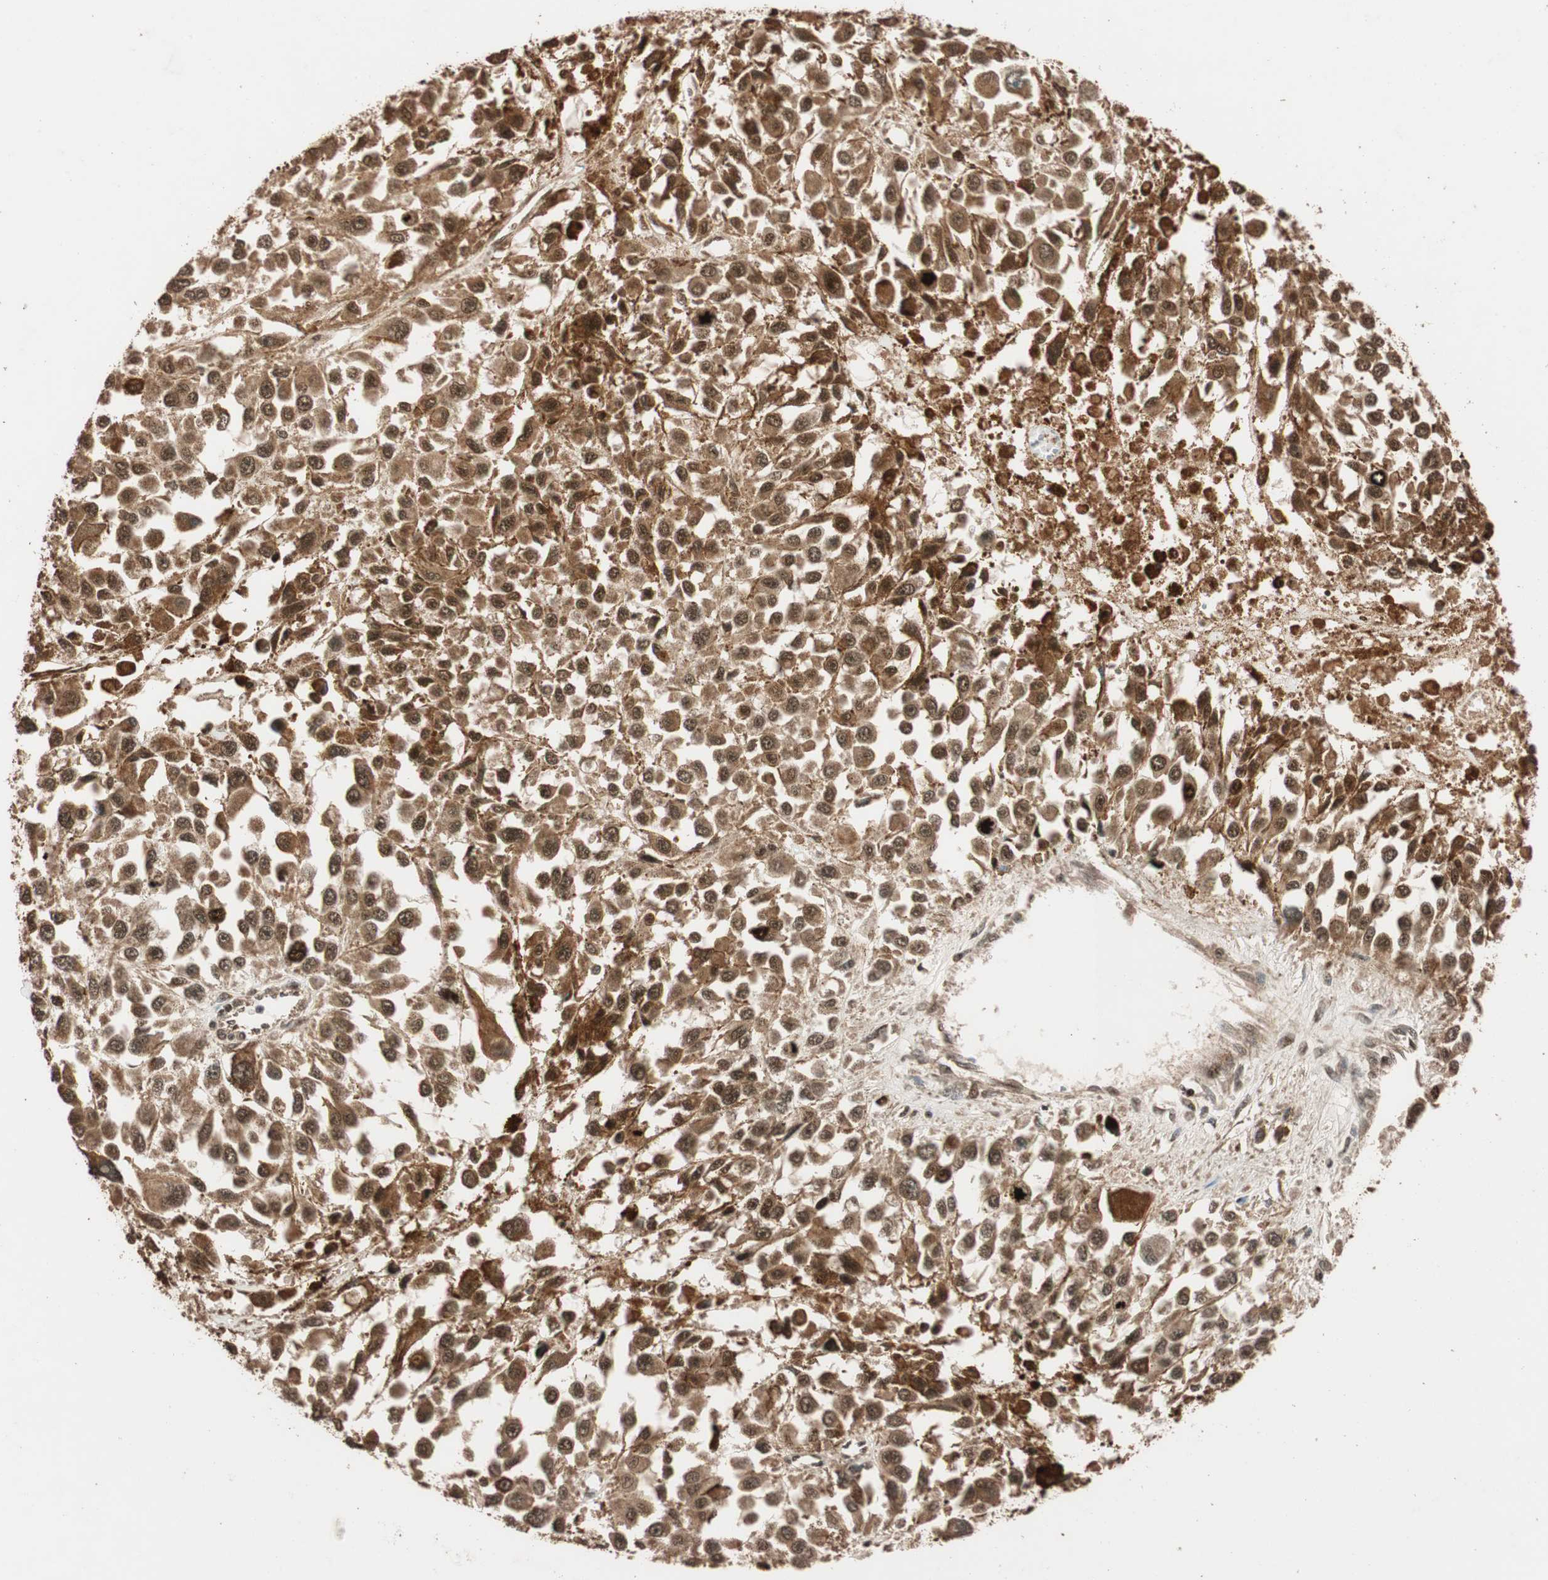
{"staining": {"intensity": "moderate", "quantity": ">75%", "location": "cytoplasmic/membranous,nuclear"}, "tissue": "melanoma", "cell_type": "Tumor cells", "image_type": "cancer", "snomed": [{"axis": "morphology", "description": "Malignant melanoma, Metastatic site"}, {"axis": "topography", "description": "Lymph node"}], "caption": "Immunohistochemical staining of melanoma demonstrates moderate cytoplasmic/membranous and nuclear protein positivity in about >75% of tumor cells.", "gene": "ALKBH5", "patient": {"sex": "male", "age": 59}}